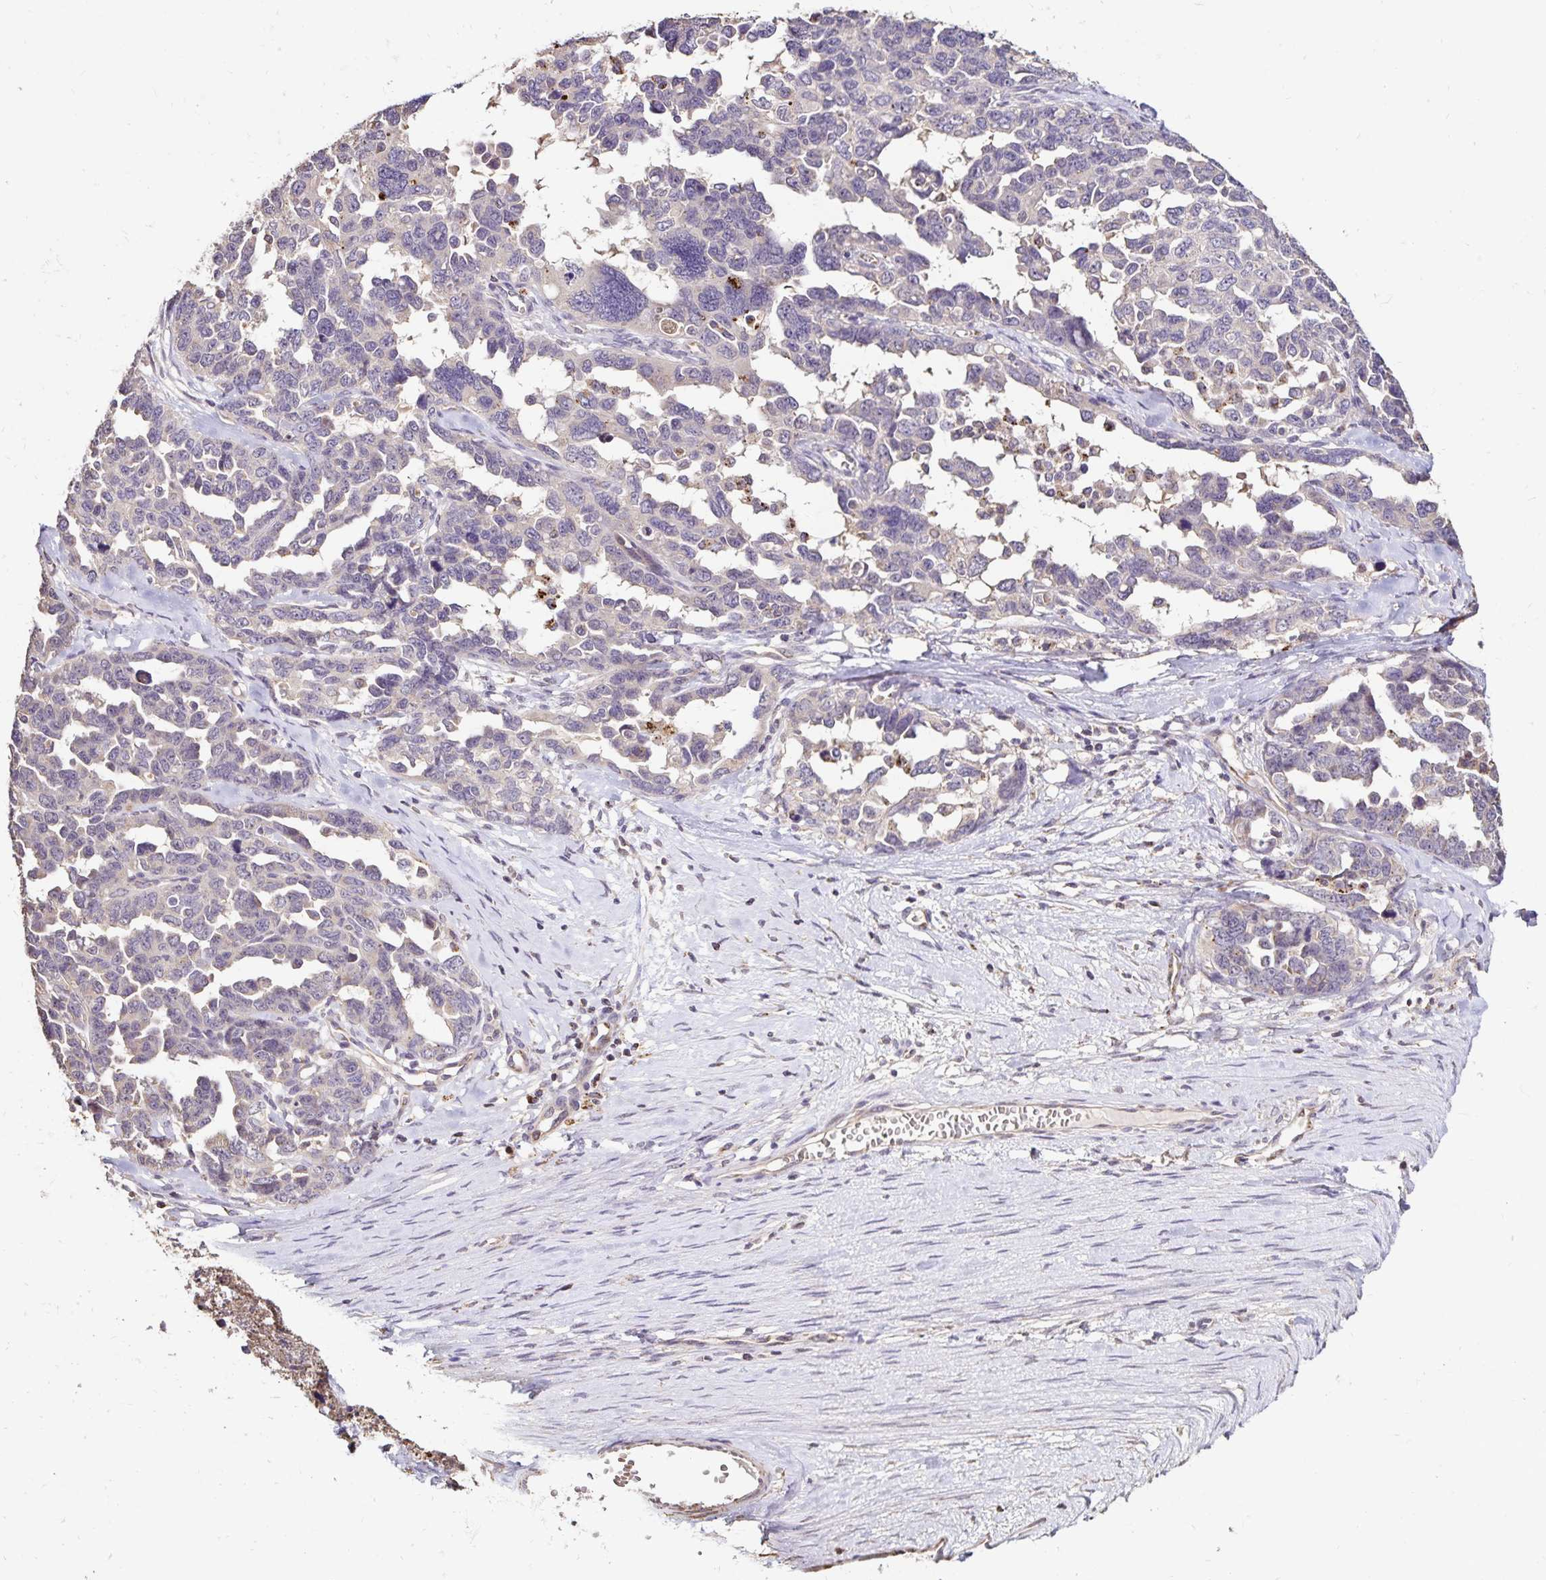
{"staining": {"intensity": "negative", "quantity": "none", "location": "none"}, "tissue": "ovarian cancer", "cell_type": "Tumor cells", "image_type": "cancer", "snomed": [{"axis": "morphology", "description": "Cystadenocarcinoma, serous, NOS"}, {"axis": "topography", "description": "Ovary"}], "caption": "There is no significant staining in tumor cells of ovarian serous cystadenocarcinoma.", "gene": "EMC10", "patient": {"sex": "female", "age": 69}}